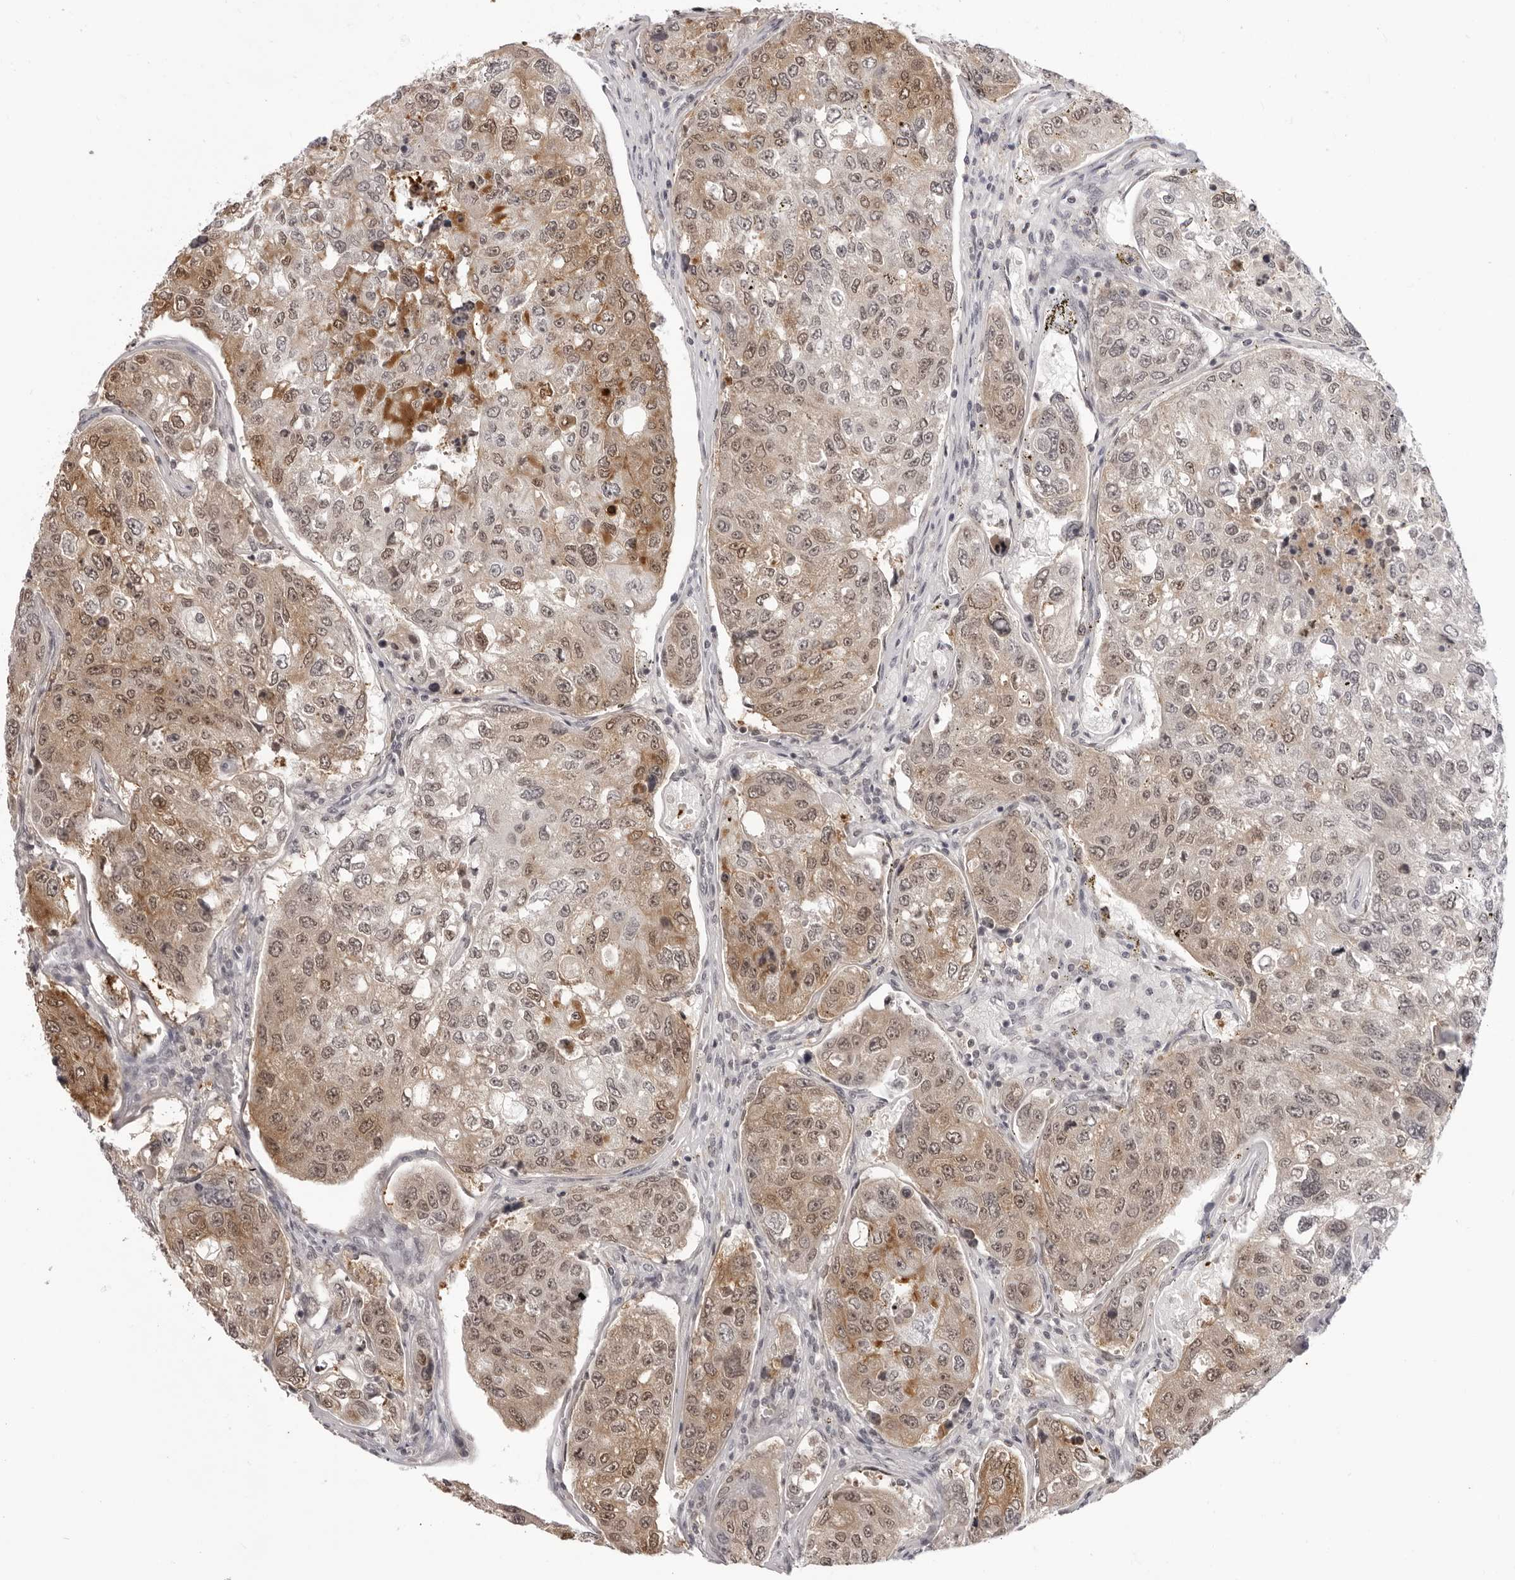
{"staining": {"intensity": "moderate", "quantity": ">75%", "location": "cytoplasmic/membranous,nuclear"}, "tissue": "urothelial cancer", "cell_type": "Tumor cells", "image_type": "cancer", "snomed": [{"axis": "morphology", "description": "Urothelial carcinoma, High grade"}, {"axis": "topography", "description": "Lymph node"}, {"axis": "topography", "description": "Urinary bladder"}], "caption": "Immunohistochemical staining of urothelial cancer reveals moderate cytoplasmic/membranous and nuclear protein positivity in approximately >75% of tumor cells.", "gene": "SRGAP2", "patient": {"sex": "male", "age": 51}}